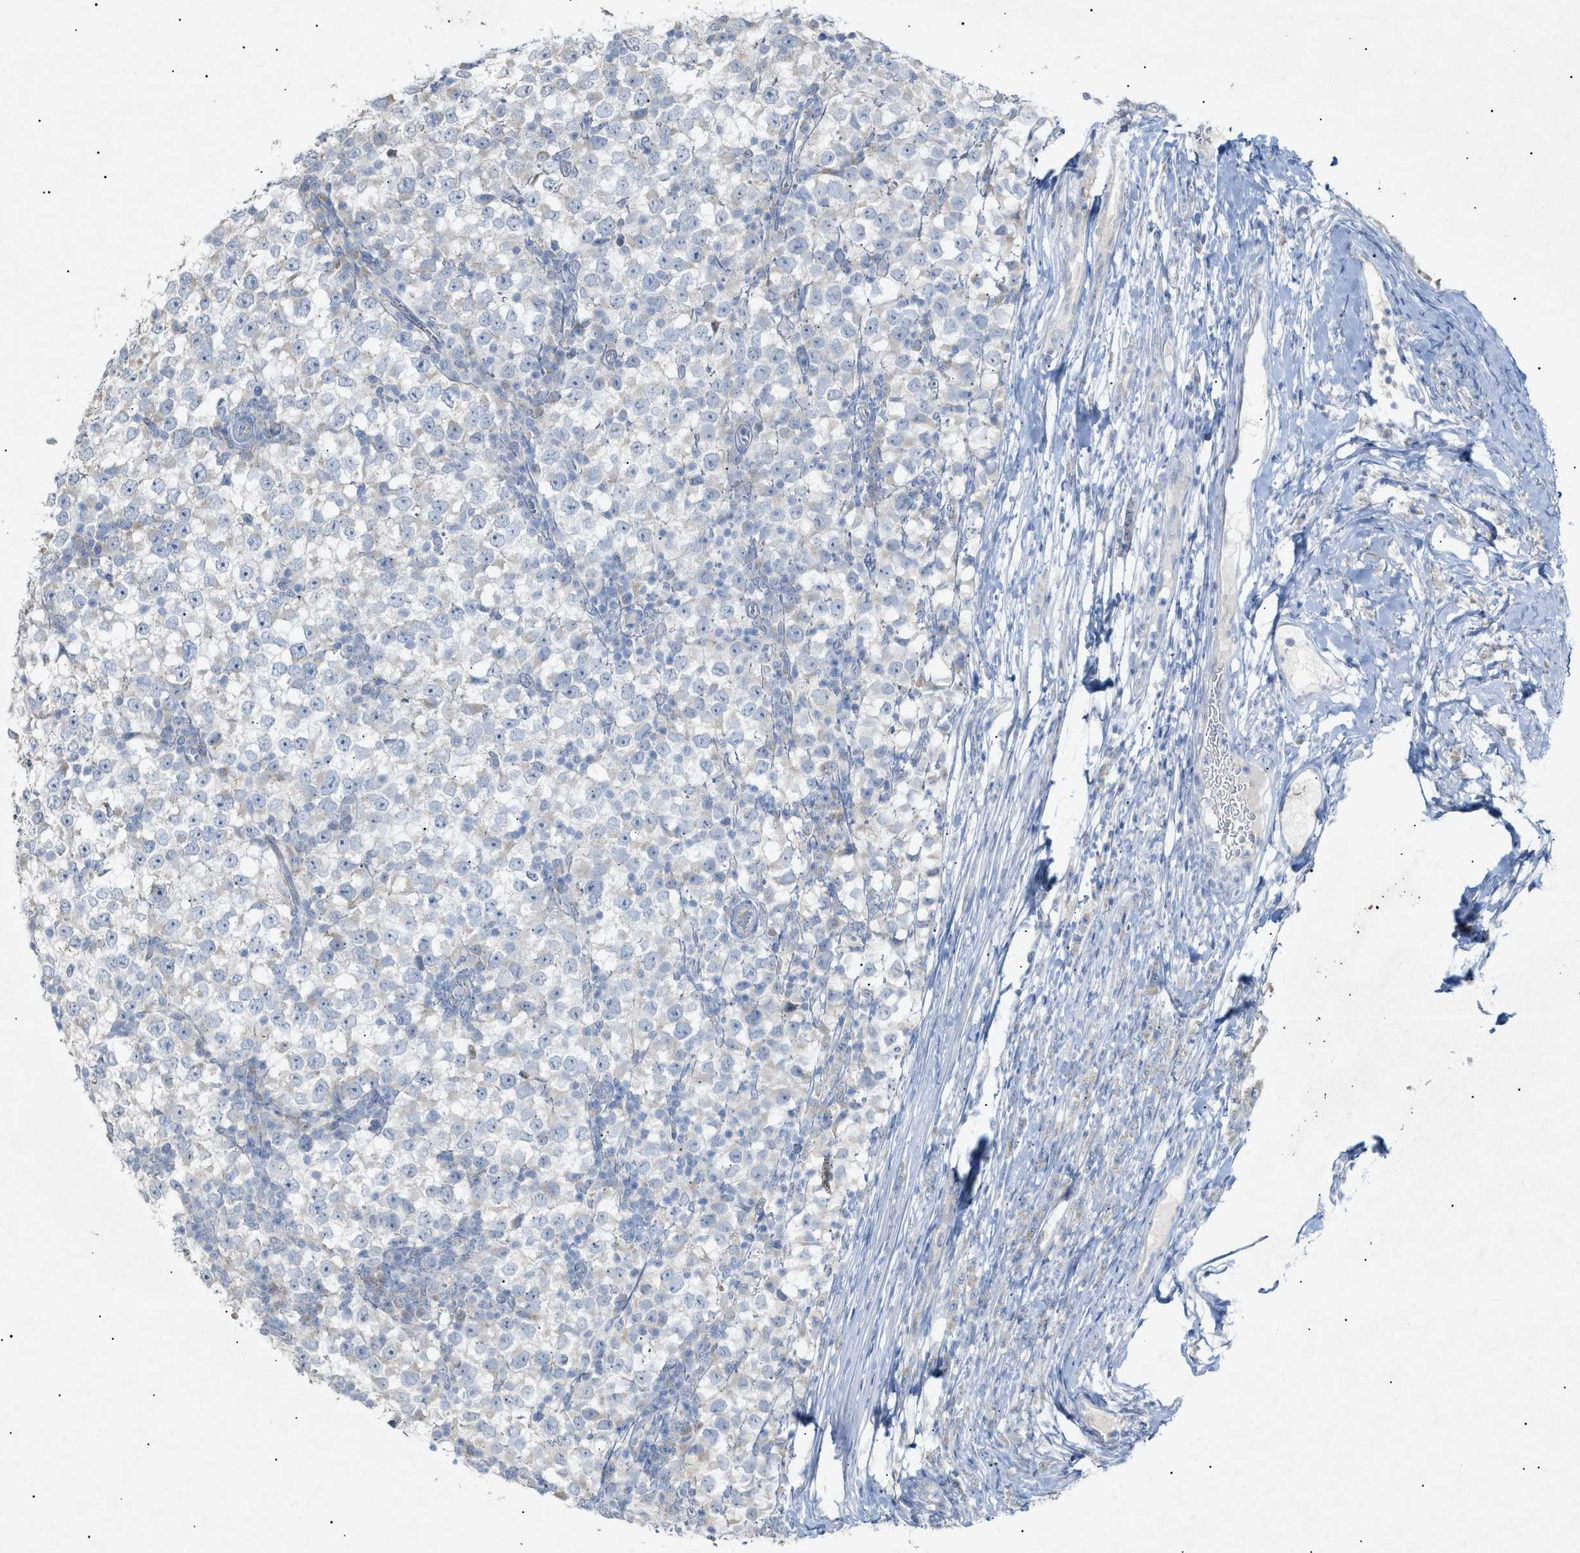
{"staining": {"intensity": "negative", "quantity": "none", "location": "none"}, "tissue": "testis cancer", "cell_type": "Tumor cells", "image_type": "cancer", "snomed": [{"axis": "morphology", "description": "Seminoma, NOS"}, {"axis": "topography", "description": "Testis"}], "caption": "Seminoma (testis) was stained to show a protein in brown. There is no significant positivity in tumor cells.", "gene": "SLC25A31", "patient": {"sex": "male", "age": 65}}